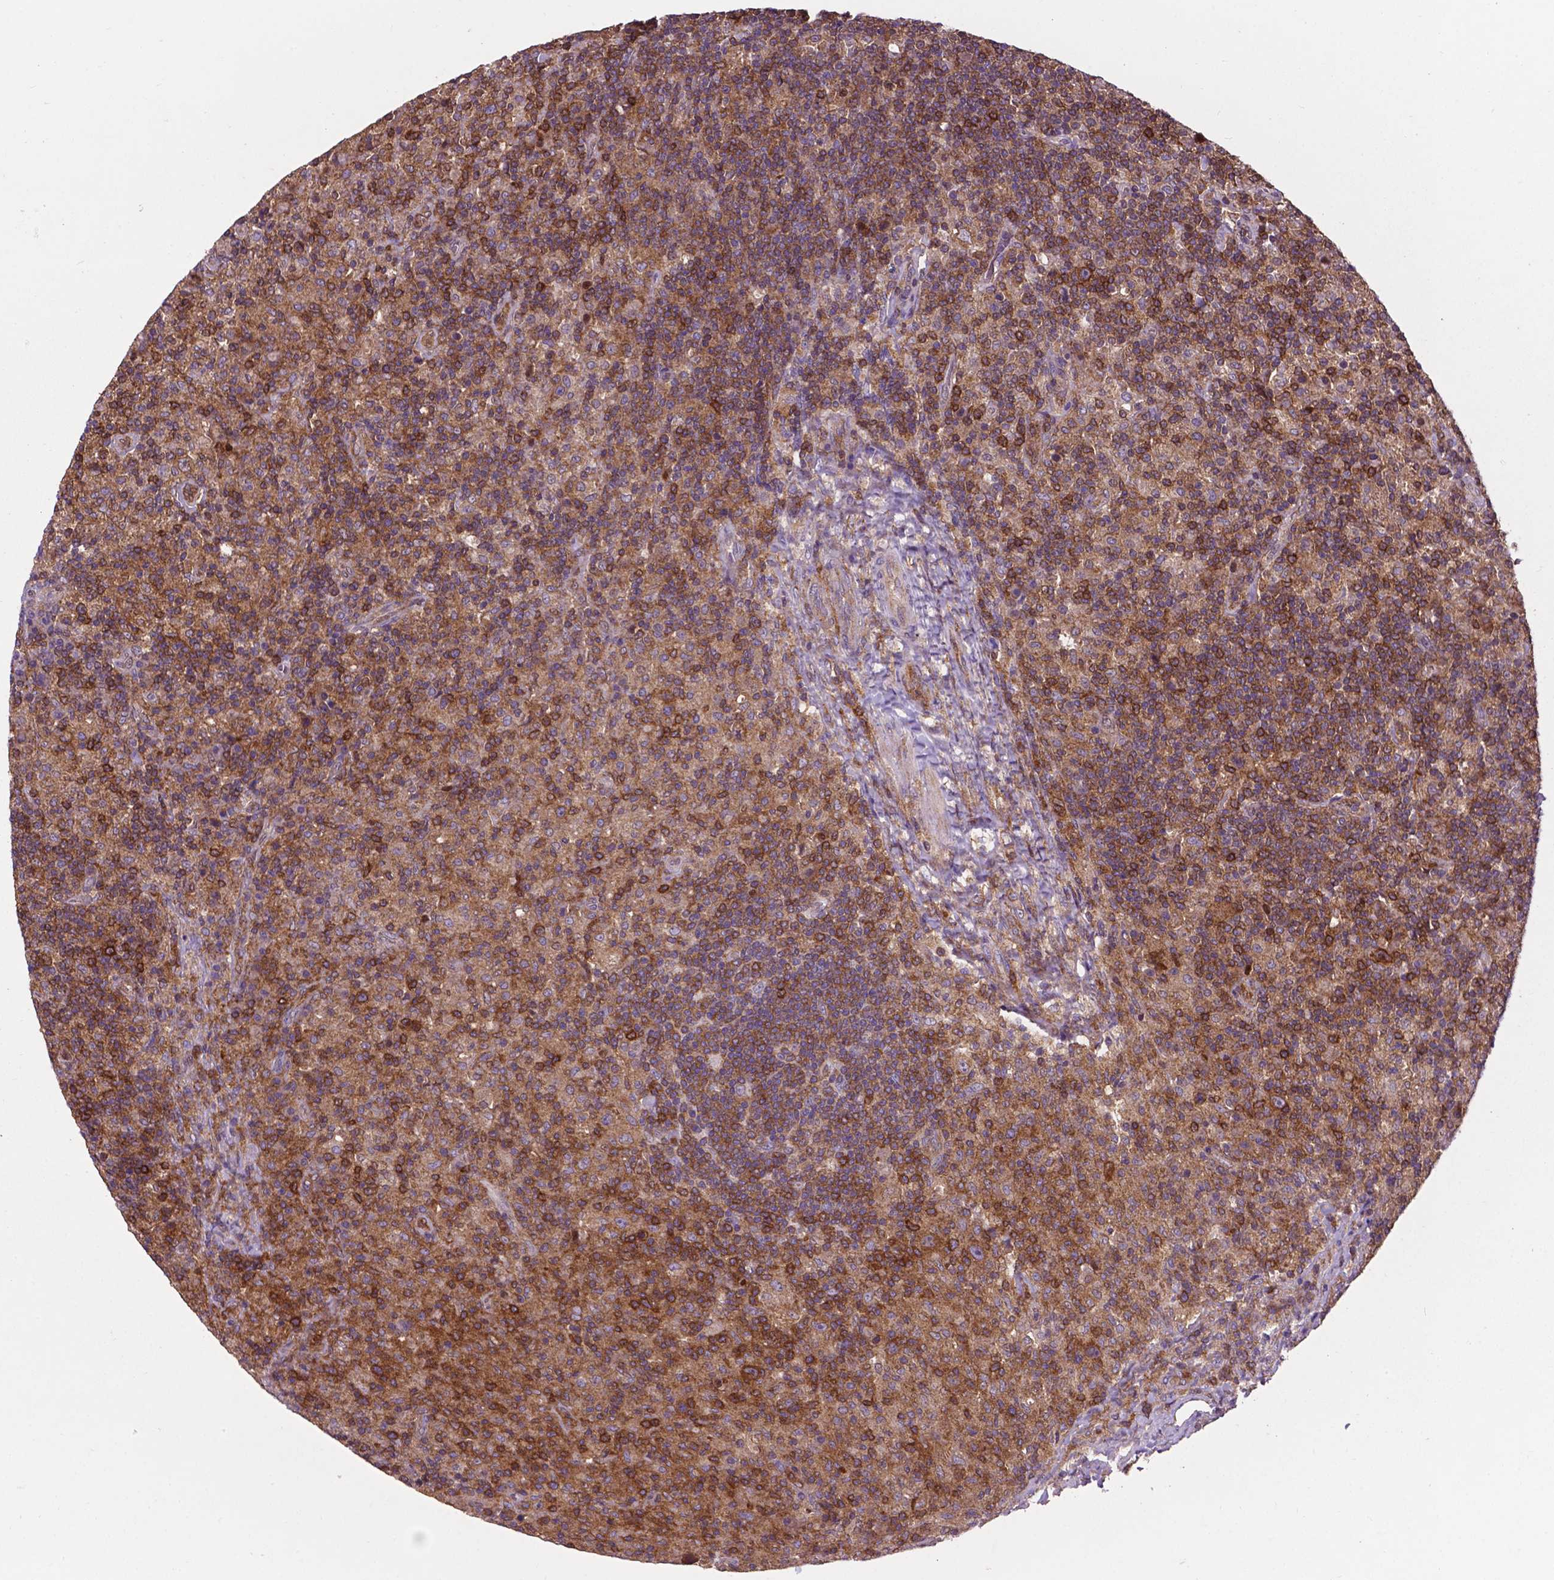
{"staining": {"intensity": "moderate", "quantity": ">75%", "location": "cytoplasmic/membranous"}, "tissue": "lymphoma", "cell_type": "Tumor cells", "image_type": "cancer", "snomed": [{"axis": "morphology", "description": "Hodgkin's disease, NOS"}, {"axis": "topography", "description": "Lymph node"}], "caption": "A histopathology image showing moderate cytoplasmic/membranous staining in approximately >75% of tumor cells in Hodgkin's disease, as visualized by brown immunohistochemical staining.", "gene": "SMAD3", "patient": {"sex": "male", "age": 70}}